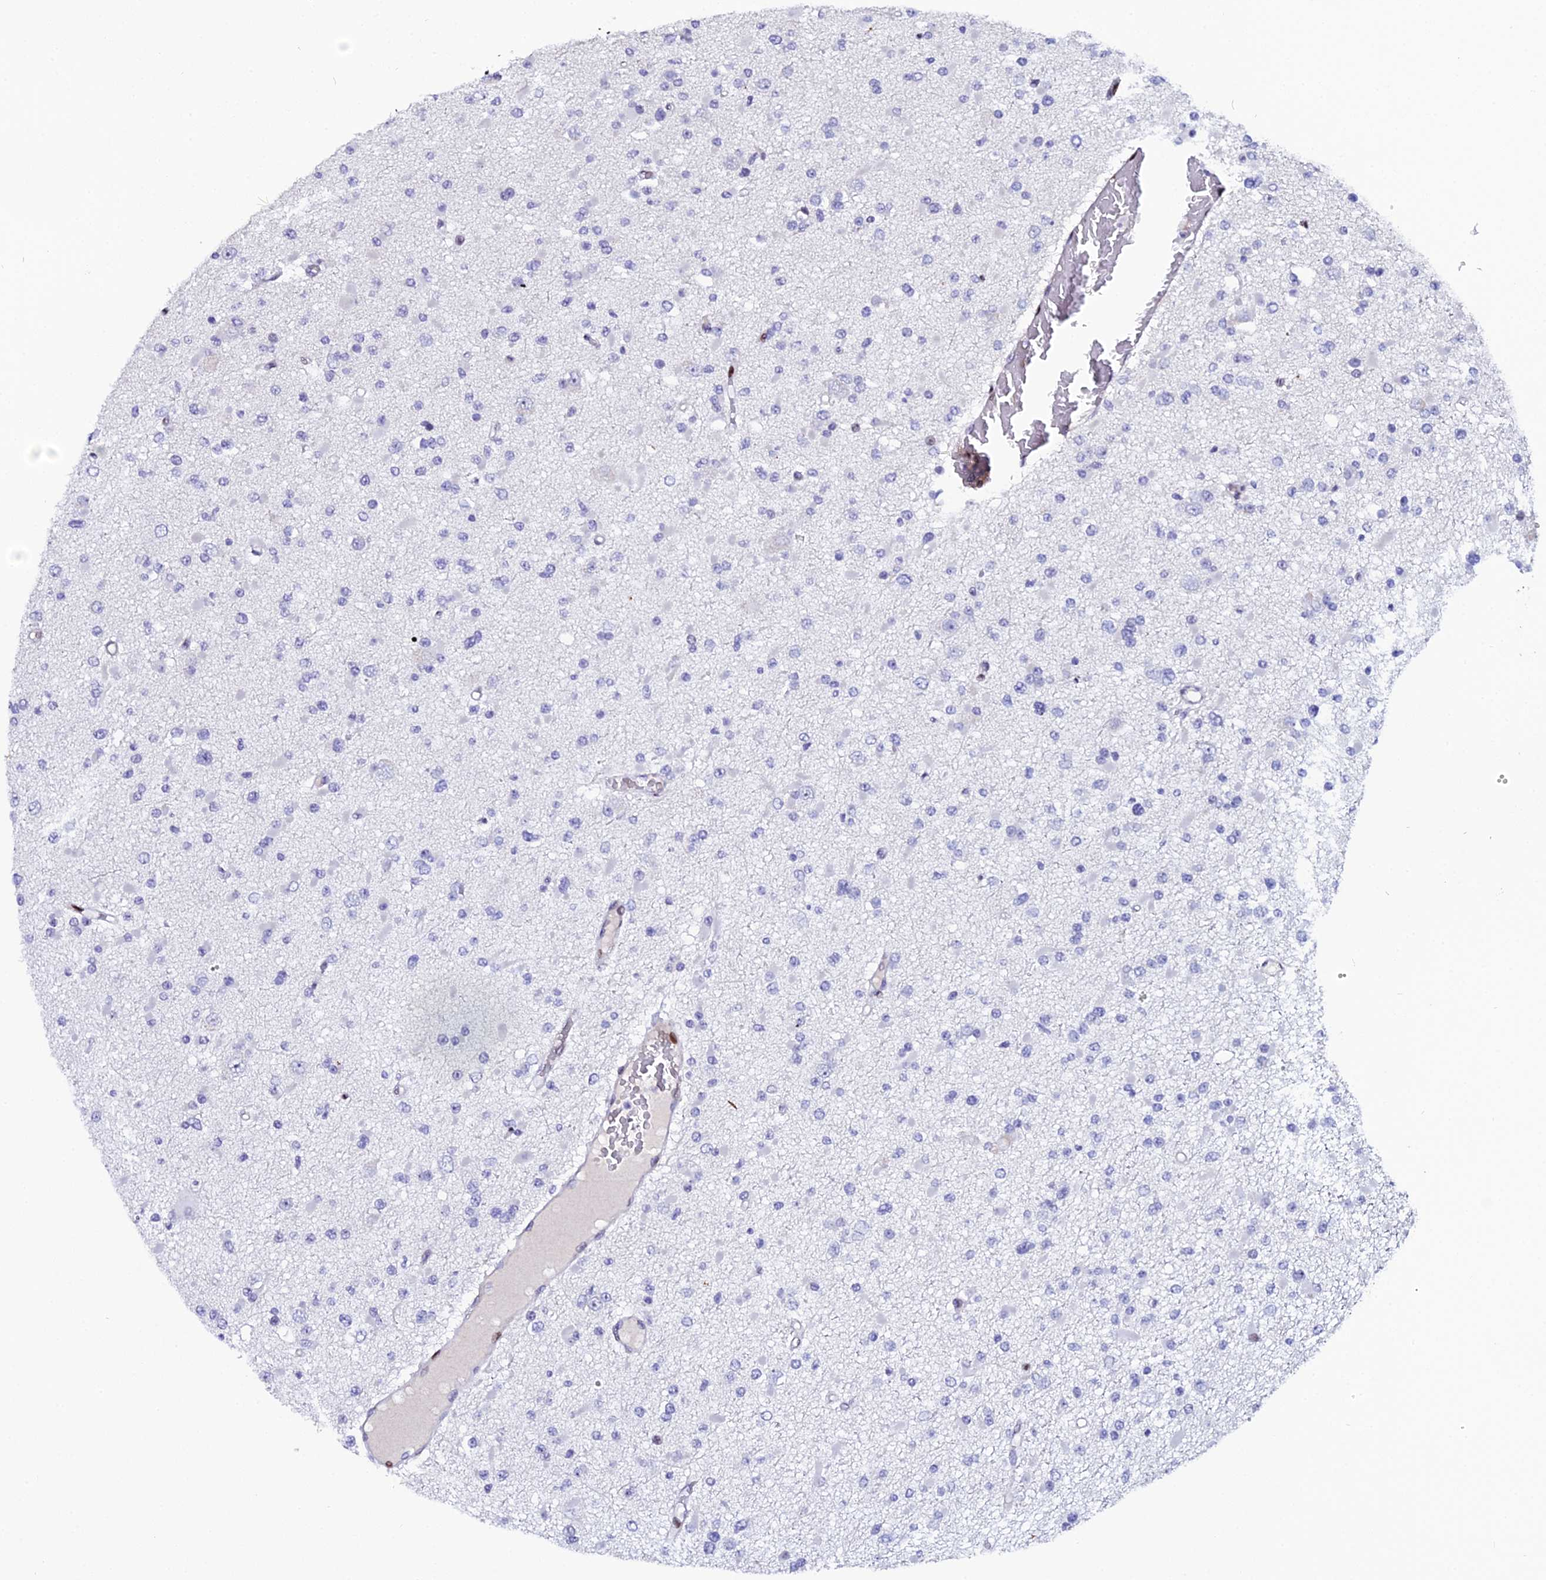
{"staining": {"intensity": "negative", "quantity": "none", "location": "none"}, "tissue": "glioma", "cell_type": "Tumor cells", "image_type": "cancer", "snomed": [{"axis": "morphology", "description": "Glioma, malignant, Low grade"}, {"axis": "topography", "description": "Brain"}], "caption": "An immunohistochemistry (IHC) micrograph of malignant low-grade glioma is shown. There is no staining in tumor cells of malignant low-grade glioma.", "gene": "MYNN", "patient": {"sex": "female", "age": 22}}